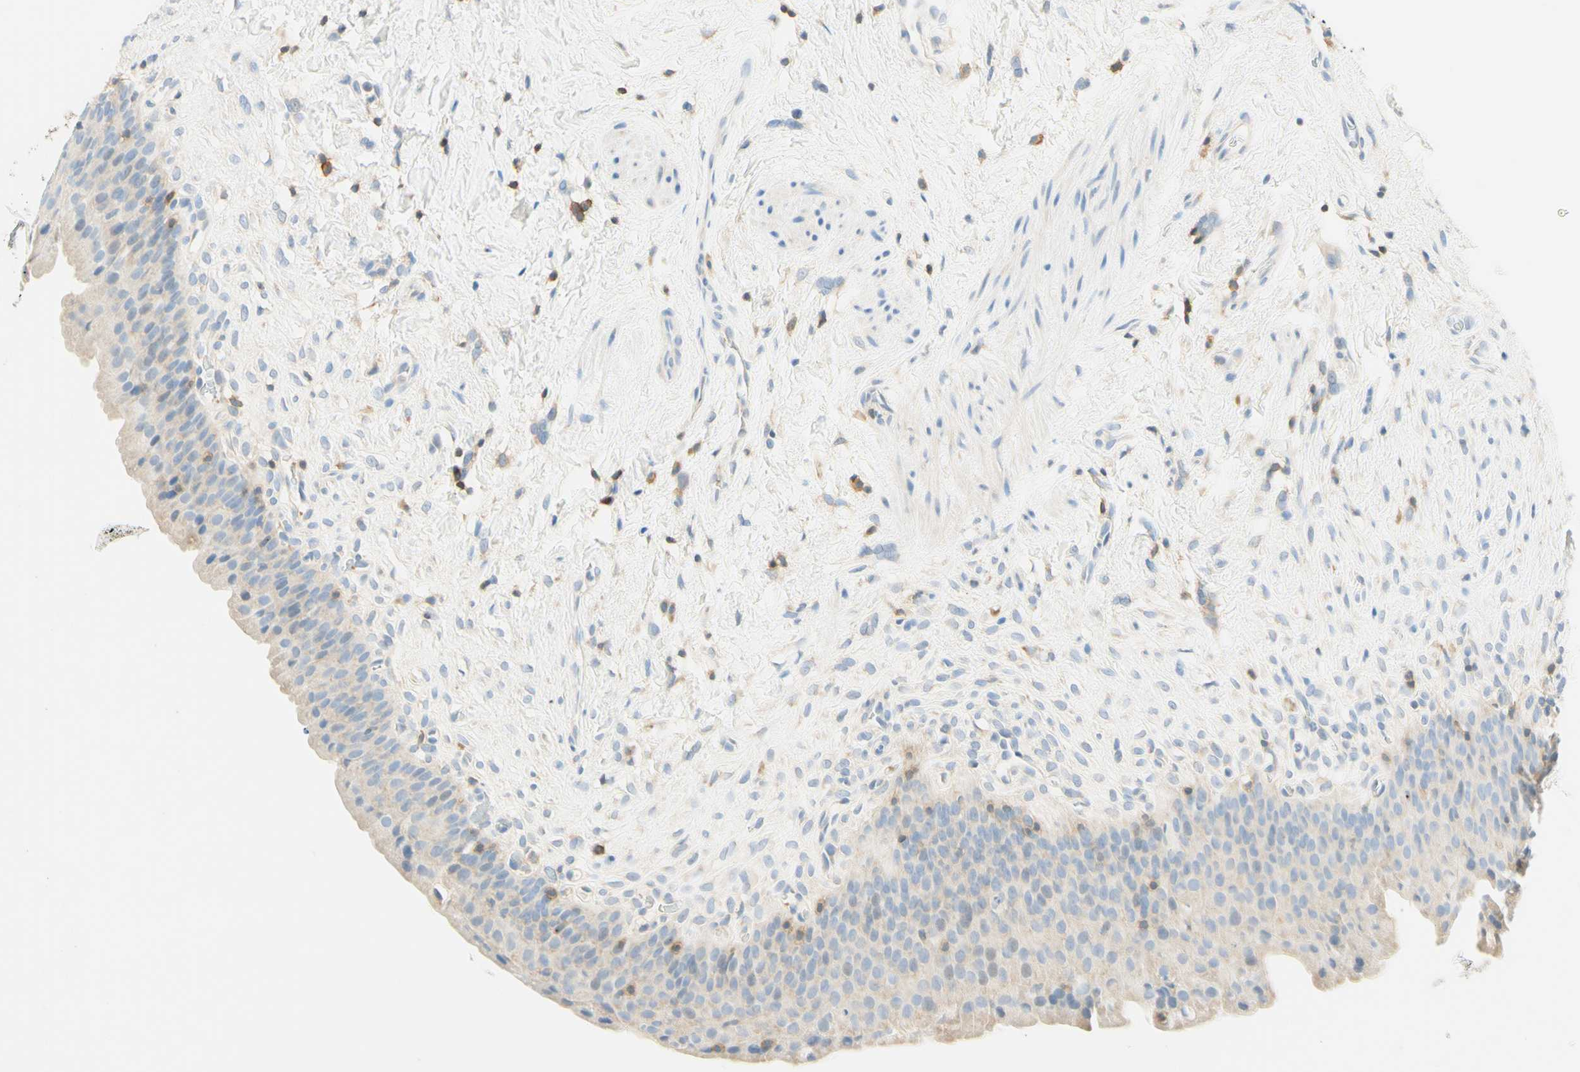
{"staining": {"intensity": "weak", "quantity": "<25%", "location": "cytoplasmic/membranous"}, "tissue": "urinary bladder", "cell_type": "Urothelial cells", "image_type": "normal", "snomed": [{"axis": "morphology", "description": "Normal tissue, NOS"}, {"axis": "topography", "description": "Urinary bladder"}], "caption": "High power microscopy image of an immunohistochemistry (IHC) micrograph of unremarkable urinary bladder, revealing no significant positivity in urothelial cells. Nuclei are stained in blue.", "gene": "LAT", "patient": {"sex": "female", "age": 79}}